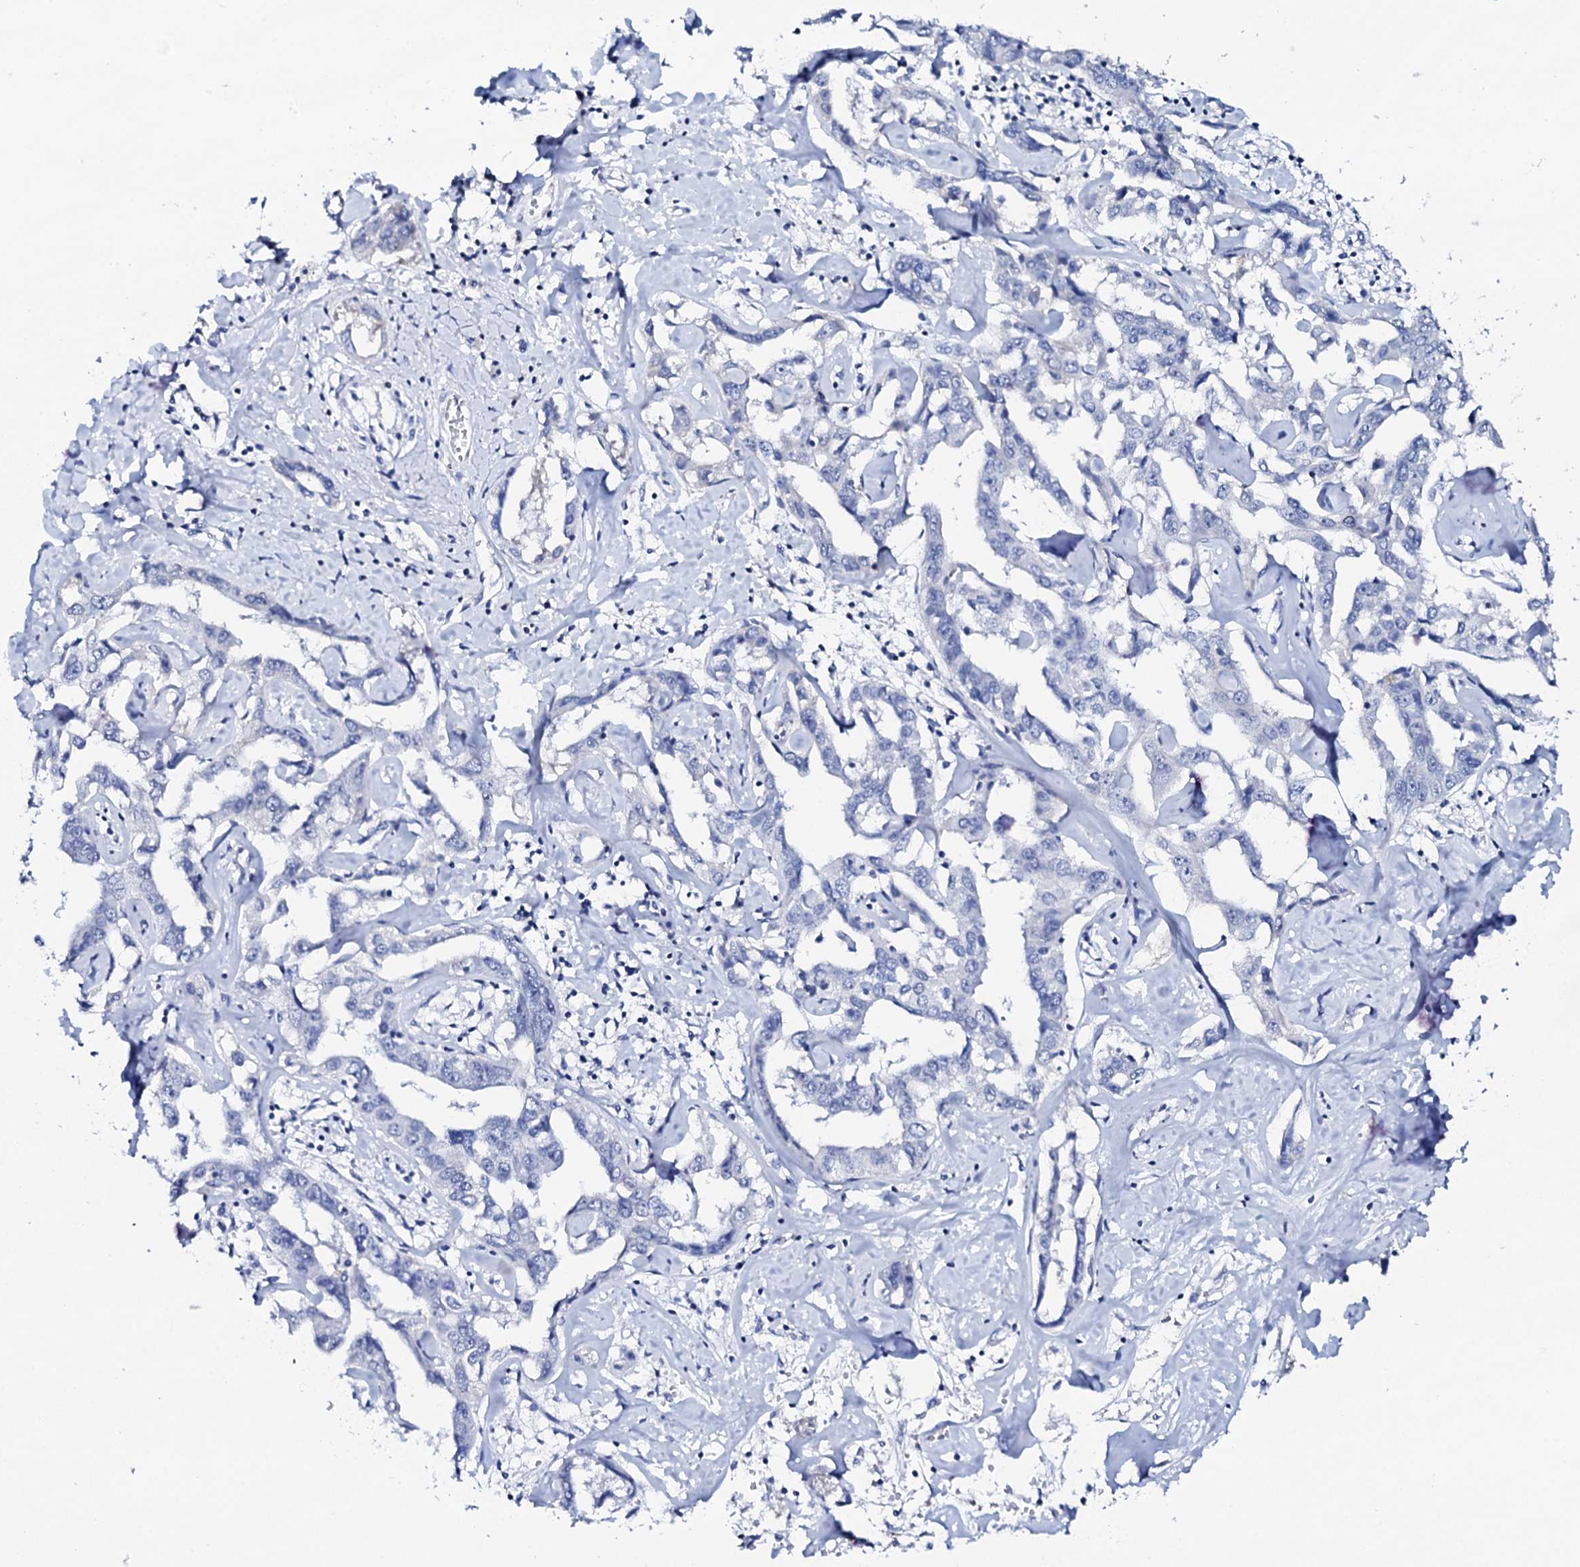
{"staining": {"intensity": "negative", "quantity": "none", "location": "none"}, "tissue": "liver cancer", "cell_type": "Tumor cells", "image_type": "cancer", "snomed": [{"axis": "morphology", "description": "Cholangiocarcinoma"}, {"axis": "topography", "description": "Liver"}], "caption": "Tumor cells show no significant staining in liver cancer.", "gene": "FBXL16", "patient": {"sex": "male", "age": 59}}